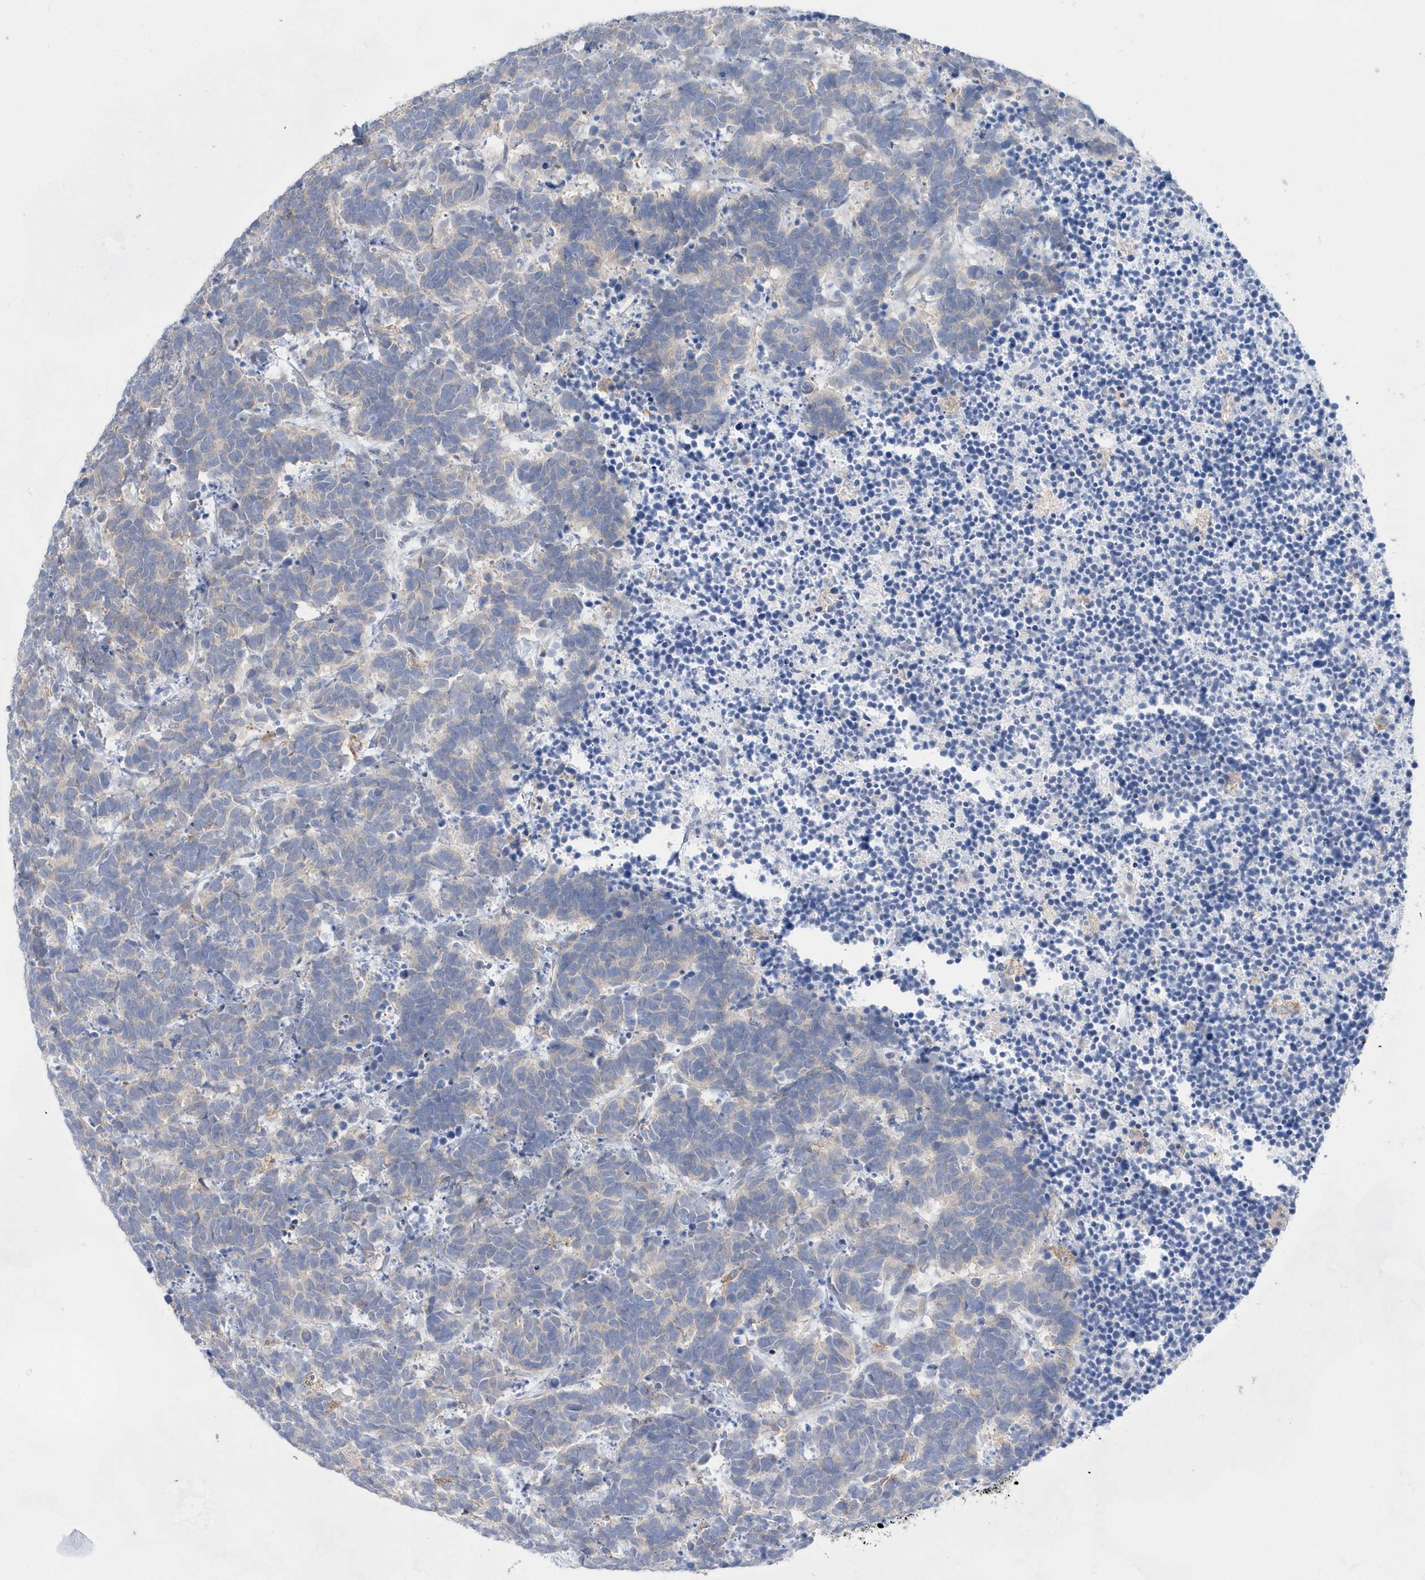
{"staining": {"intensity": "weak", "quantity": "<25%", "location": "cytoplasmic/membranous"}, "tissue": "carcinoid", "cell_type": "Tumor cells", "image_type": "cancer", "snomed": [{"axis": "morphology", "description": "Carcinoma, NOS"}, {"axis": "morphology", "description": "Carcinoid, malignant, NOS"}, {"axis": "topography", "description": "Urinary bladder"}], "caption": "The photomicrograph shows no significant expression in tumor cells of carcinoma.", "gene": "BDH2", "patient": {"sex": "male", "age": 57}}